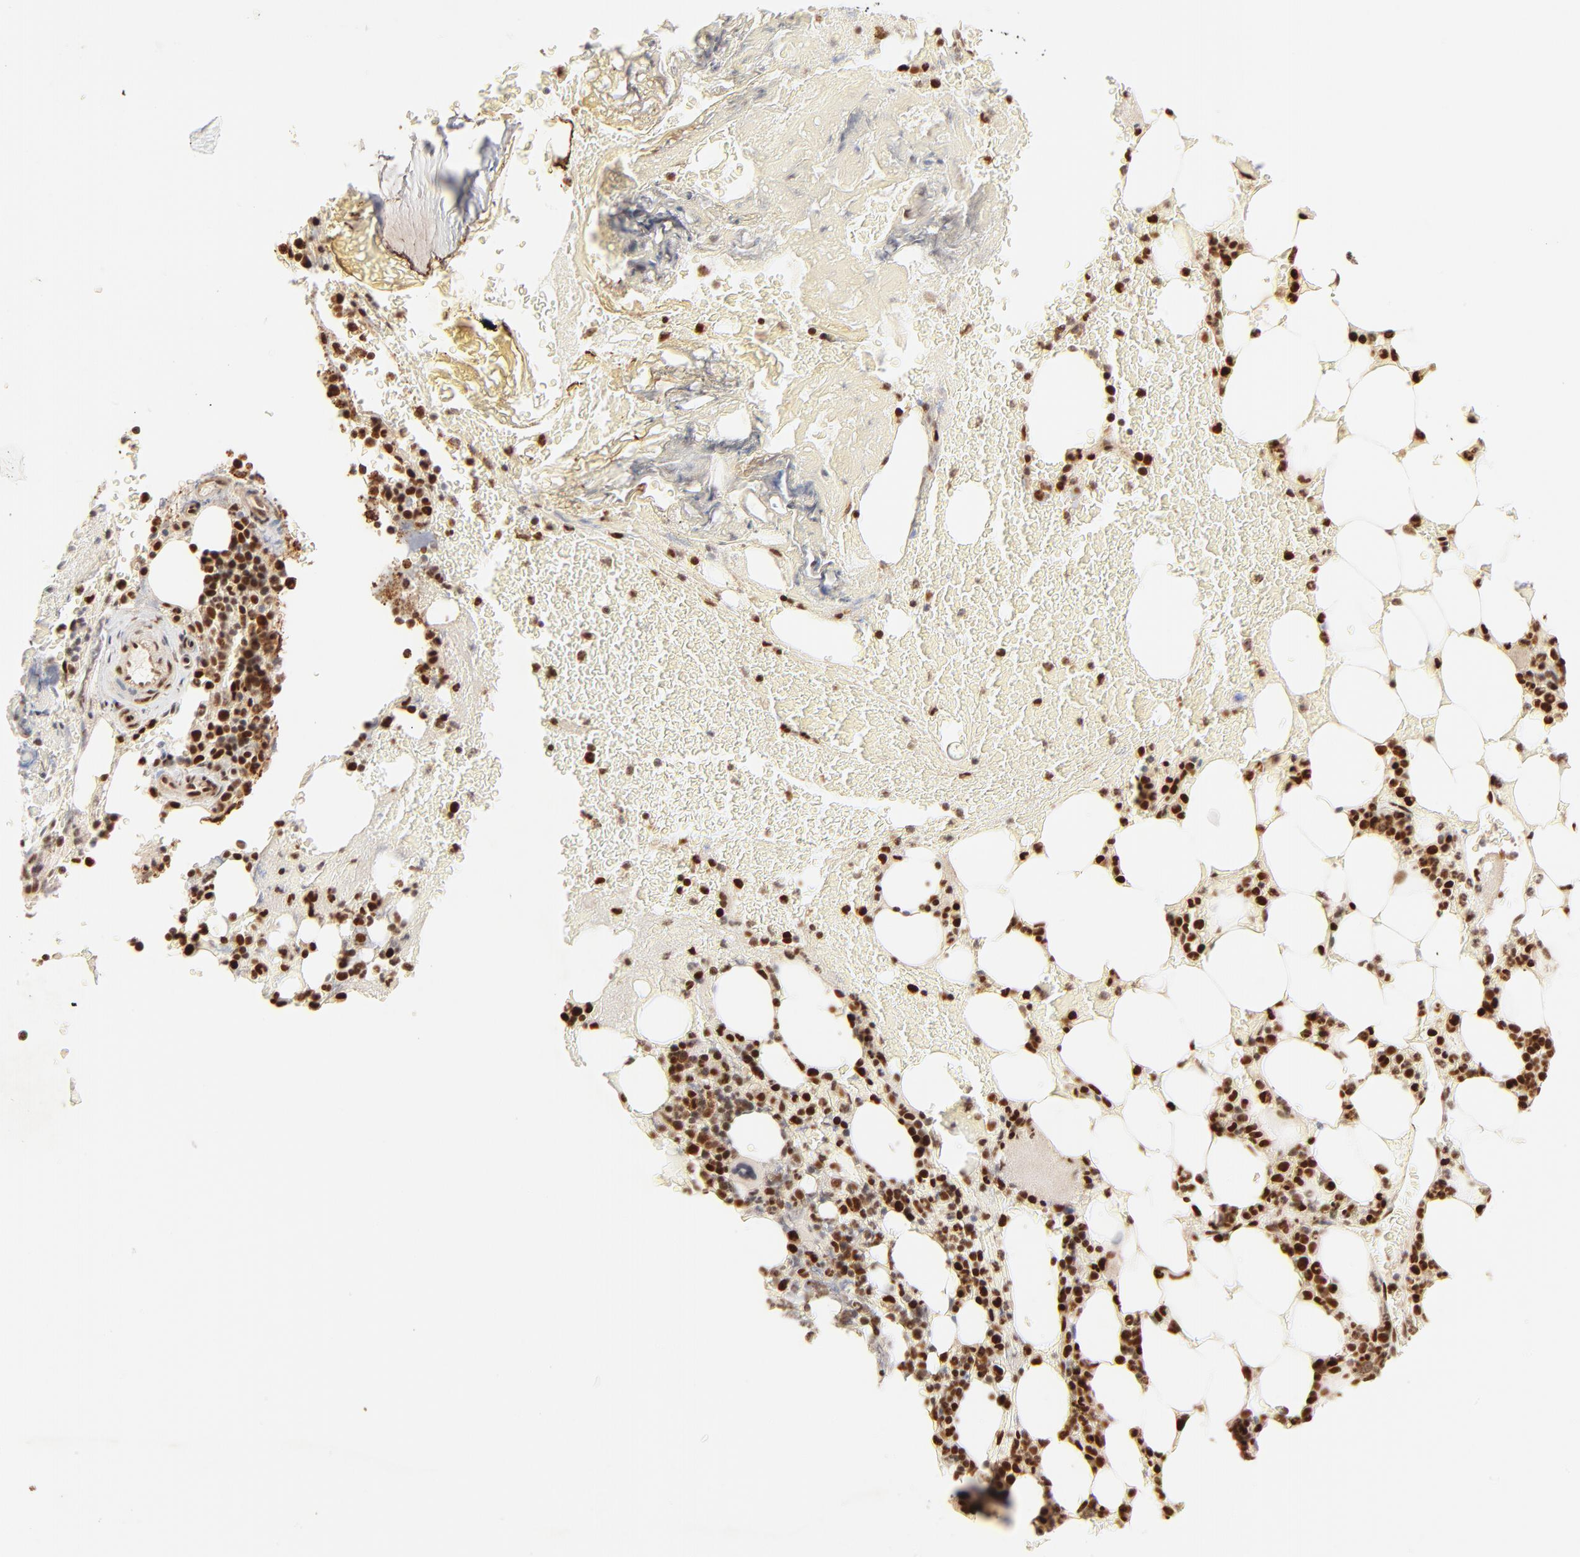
{"staining": {"intensity": "strong", "quantity": ">75%", "location": "nuclear"}, "tissue": "bone marrow", "cell_type": "Hematopoietic cells", "image_type": "normal", "snomed": [{"axis": "morphology", "description": "Normal tissue, NOS"}, {"axis": "topography", "description": "Bone marrow"}], "caption": "Protein positivity by immunohistochemistry reveals strong nuclear expression in approximately >75% of hematopoietic cells in normal bone marrow.", "gene": "FAM50A", "patient": {"sex": "female", "age": 73}}